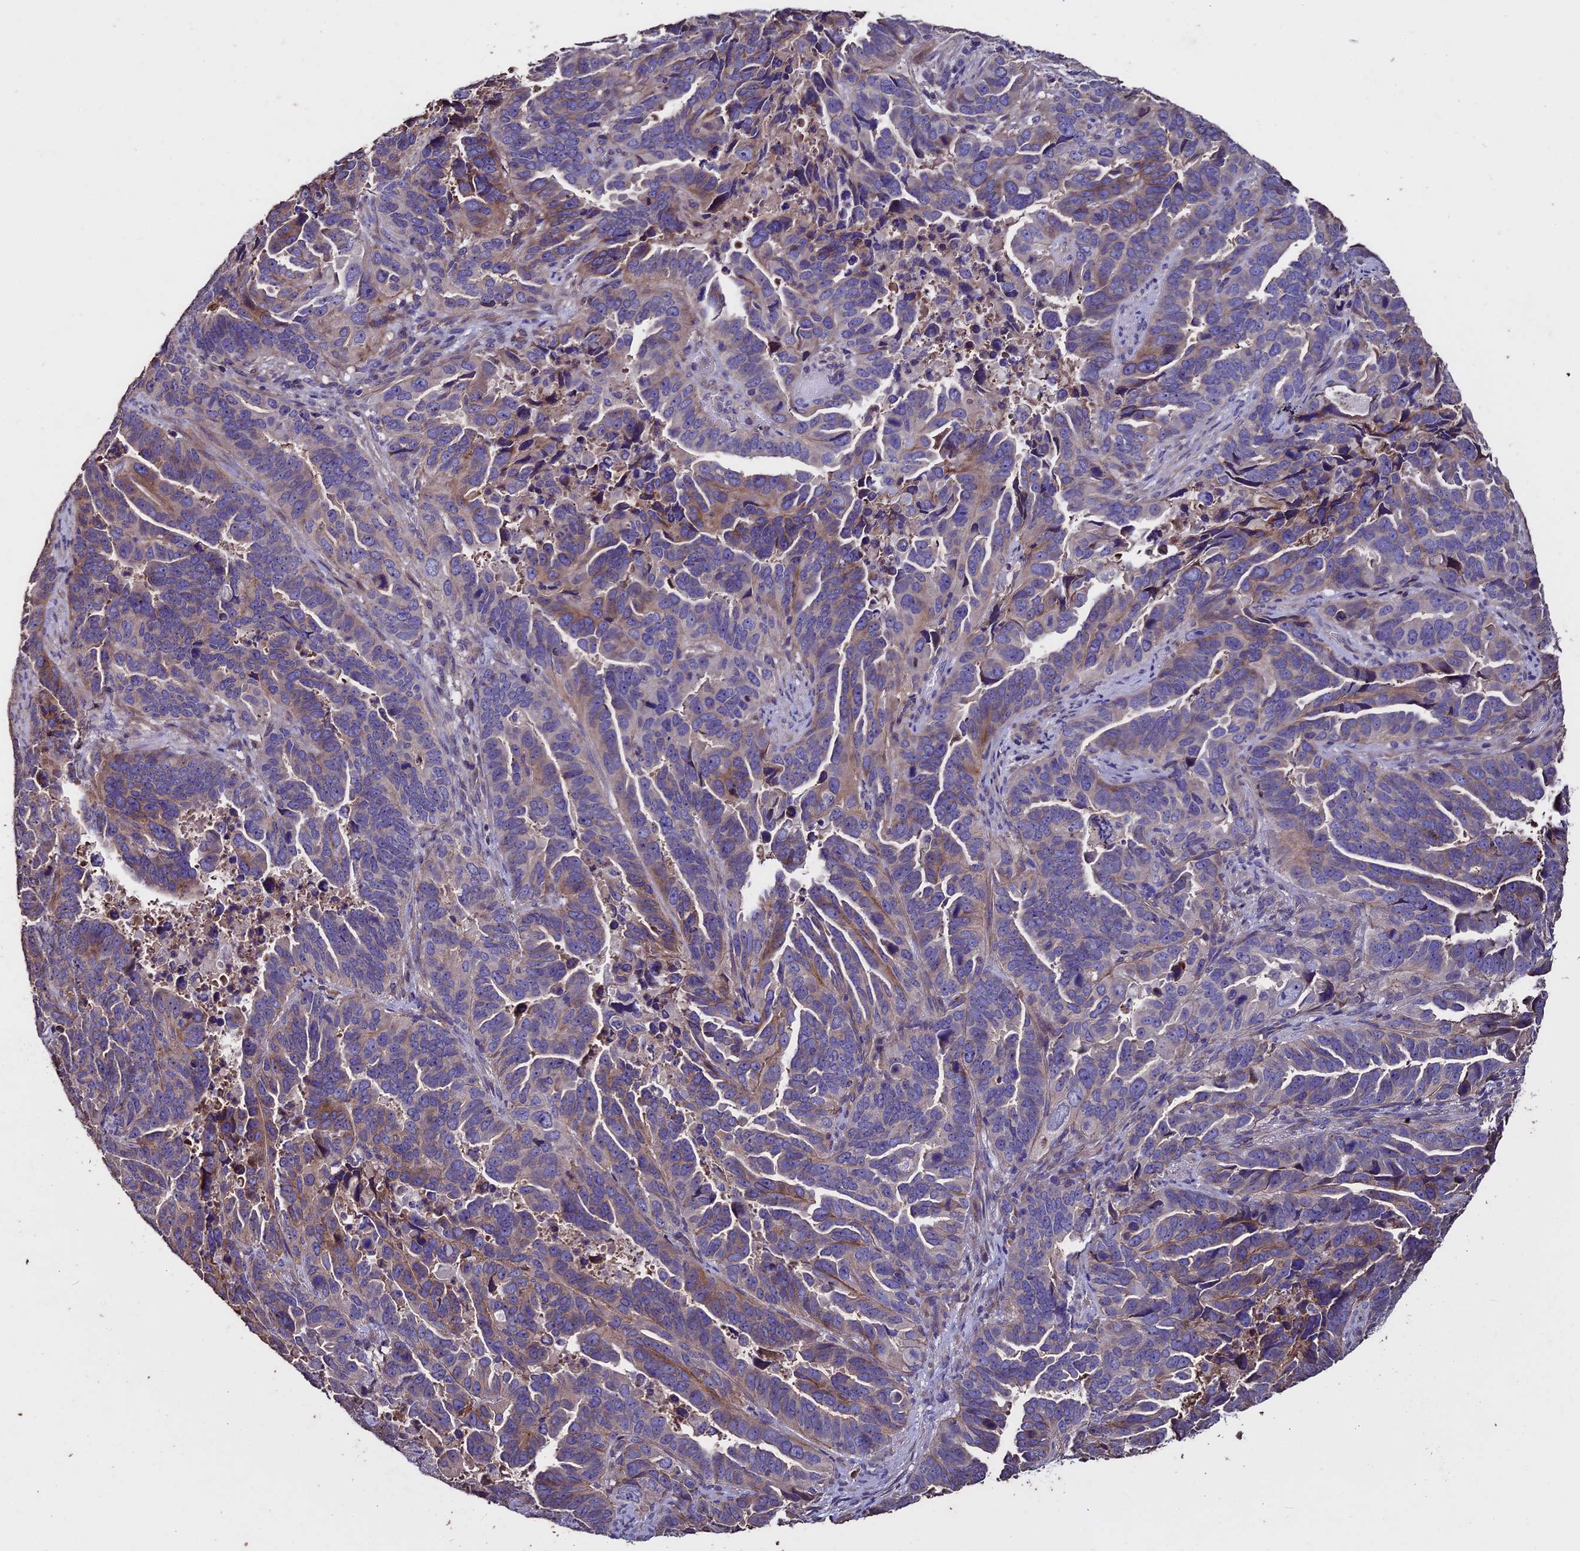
{"staining": {"intensity": "moderate", "quantity": "<25%", "location": "cytoplasmic/membranous"}, "tissue": "endometrial cancer", "cell_type": "Tumor cells", "image_type": "cancer", "snomed": [{"axis": "morphology", "description": "Adenocarcinoma, NOS"}, {"axis": "topography", "description": "Endometrium"}], "caption": "Human adenocarcinoma (endometrial) stained with a protein marker reveals moderate staining in tumor cells.", "gene": "USB1", "patient": {"sex": "female", "age": 65}}